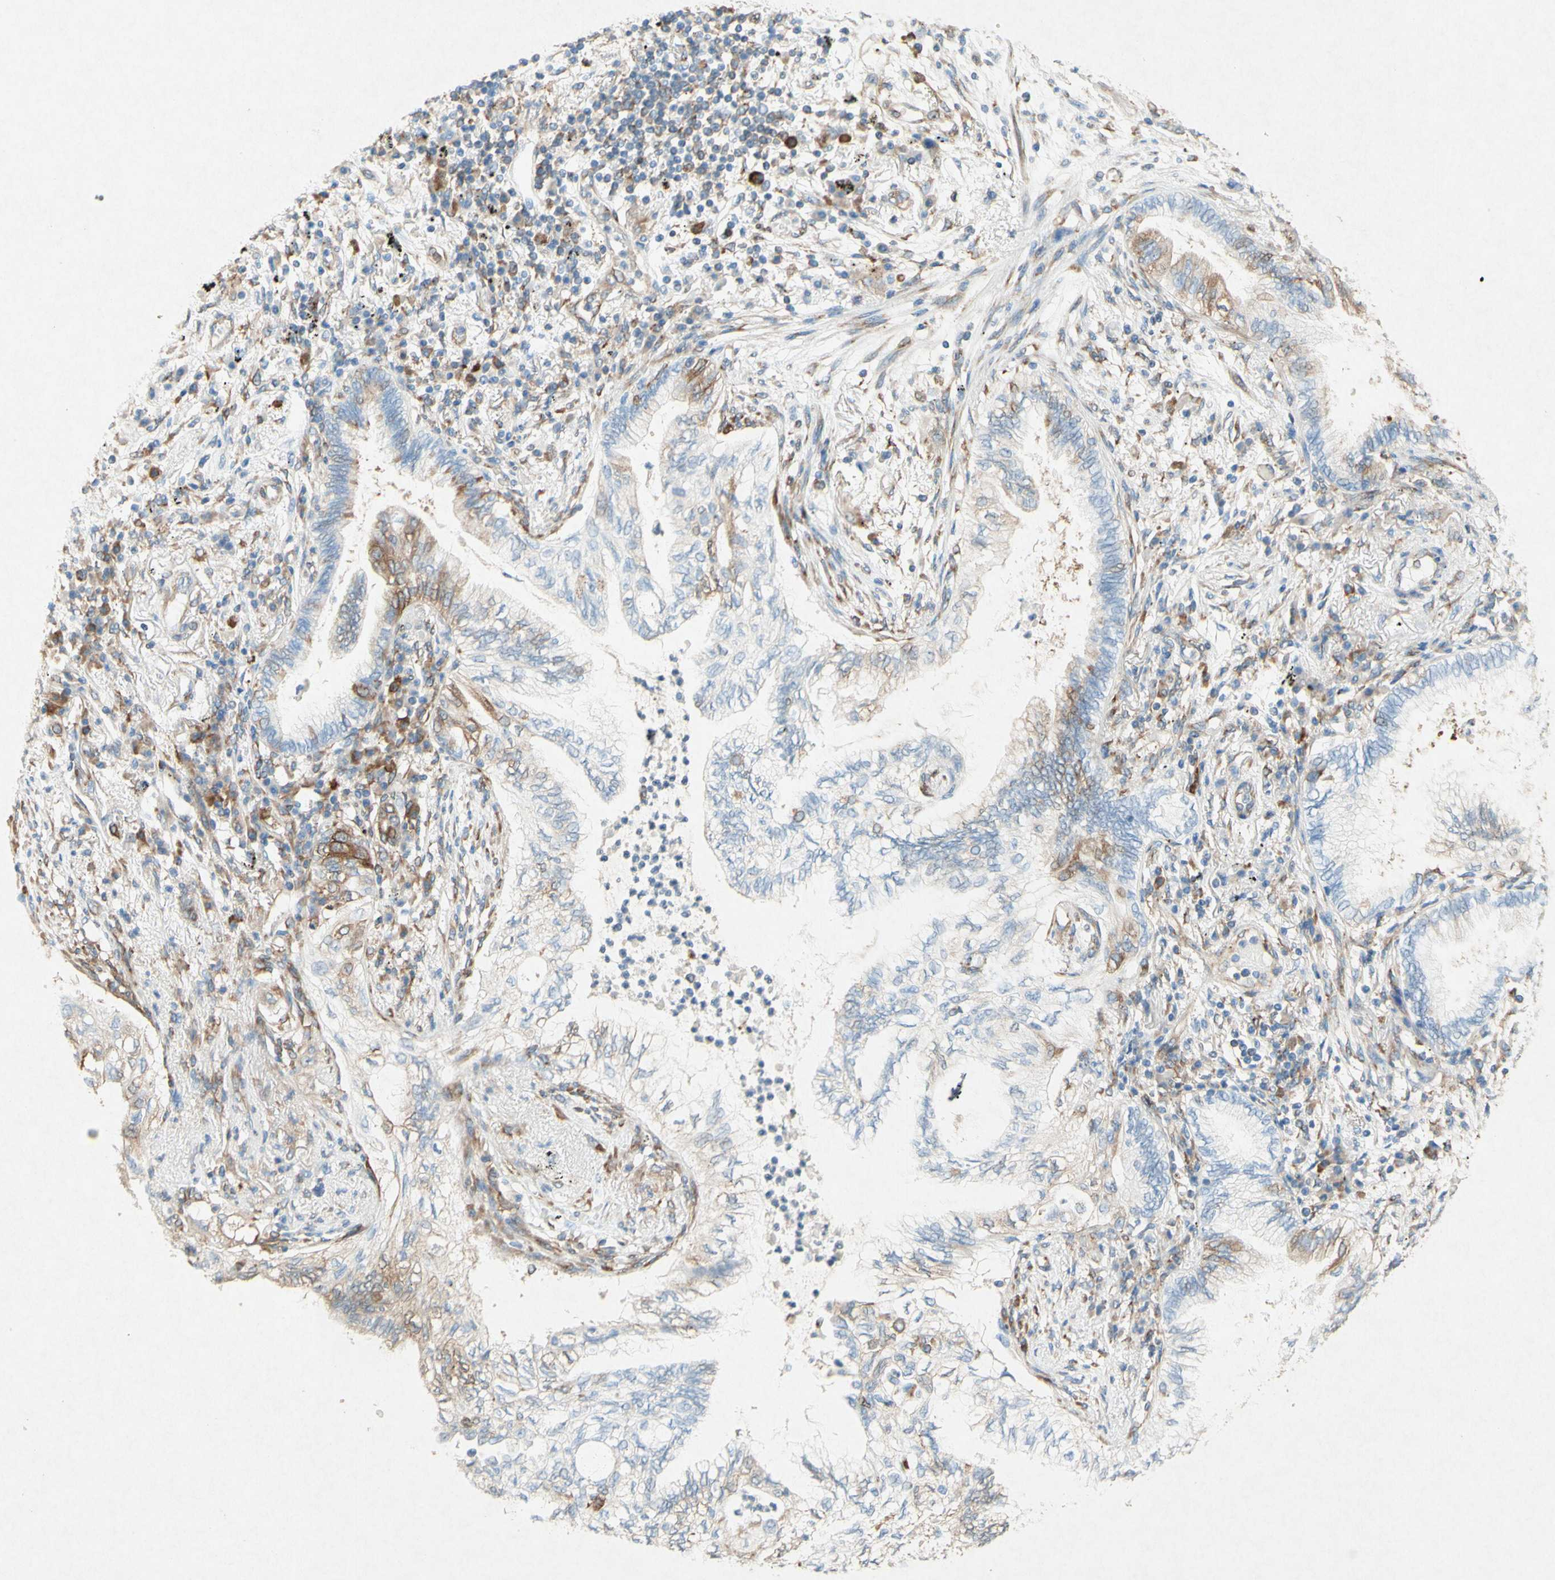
{"staining": {"intensity": "moderate", "quantity": "<25%", "location": "cytoplasmic/membranous"}, "tissue": "lung cancer", "cell_type": "Tumor cells", "image_type": "cancer", "snomed": [{"axis": "morphology", "description": "Normal tissue, NOS"}, {"axis": "morphology", "description": "Adenocarcinoma, NOS"}, {"axis": "topography", "description": "Bronchus"}, {"axis": "topography", "description": "Lung"}], "caption": "Human adenocarcinoma (lung) stained with a brown dye demonstrates moderate cytoplasmic/membranous positive positivity in about <25% of tumor cells.", "gene": "PABPC1", "patient": {"sex": "female", "age": 70}}